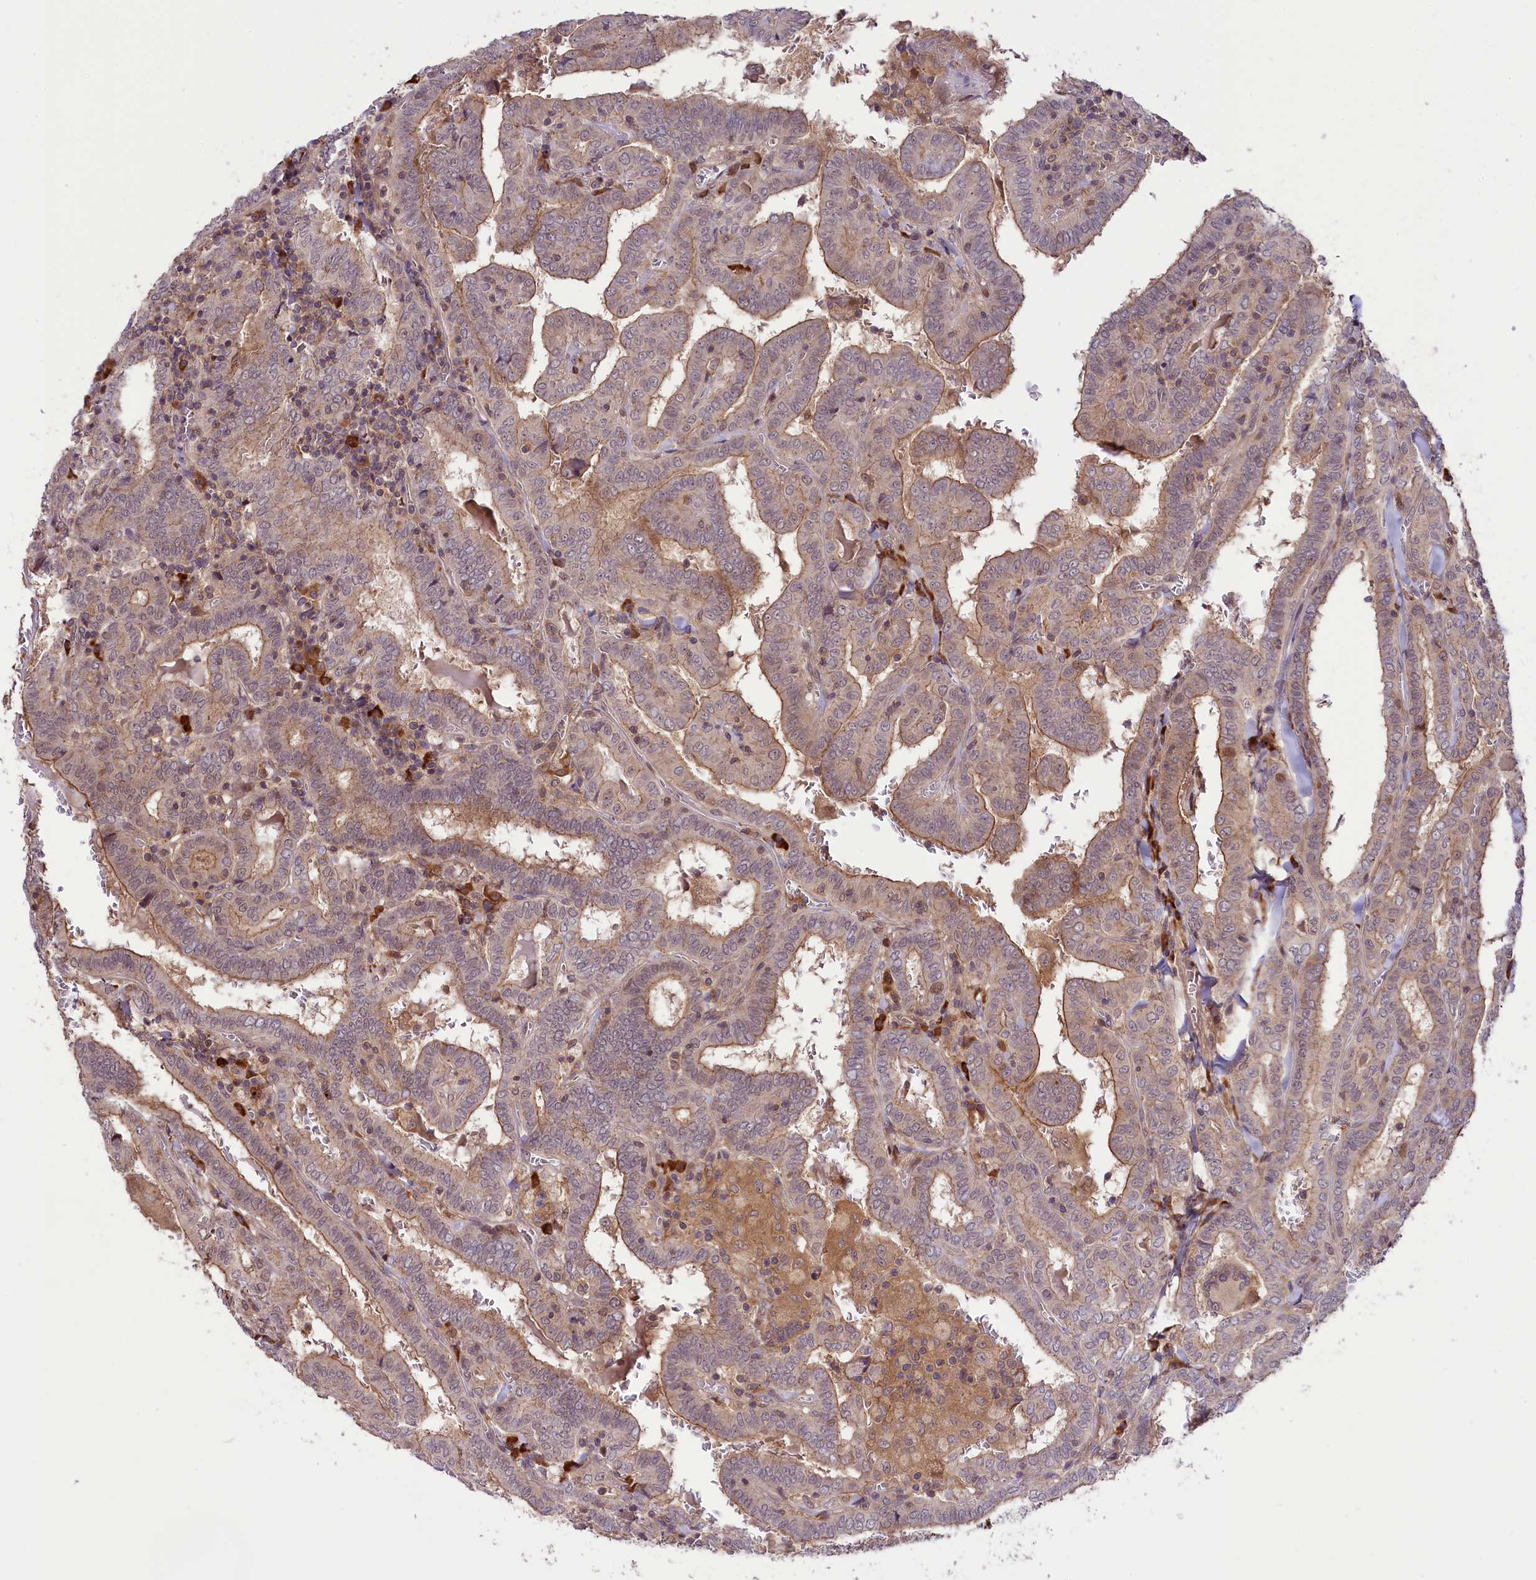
{"staining": {"intensity": "moderate", "quantity": "25%-75%", "location": "cytoplasmic/membranous,nuclear"}, "tissue": "thyroid cancer", "cell_type": "Tumor cells", "image_type": "cancer", "snomed": [{"axis": "morphology", "description": "Papillary adenocarcinoma, NOS"}, {"axis": "topography", "description": "Thyroid gland"}], "caption": "An image of human thyroid cancer stained for a protein reveals moderate cytoplasmic/membranous and nuclear brown staining in tumor cells.", "gene": "RIC8A", "patient": {"sex": "female", "age": 72}}